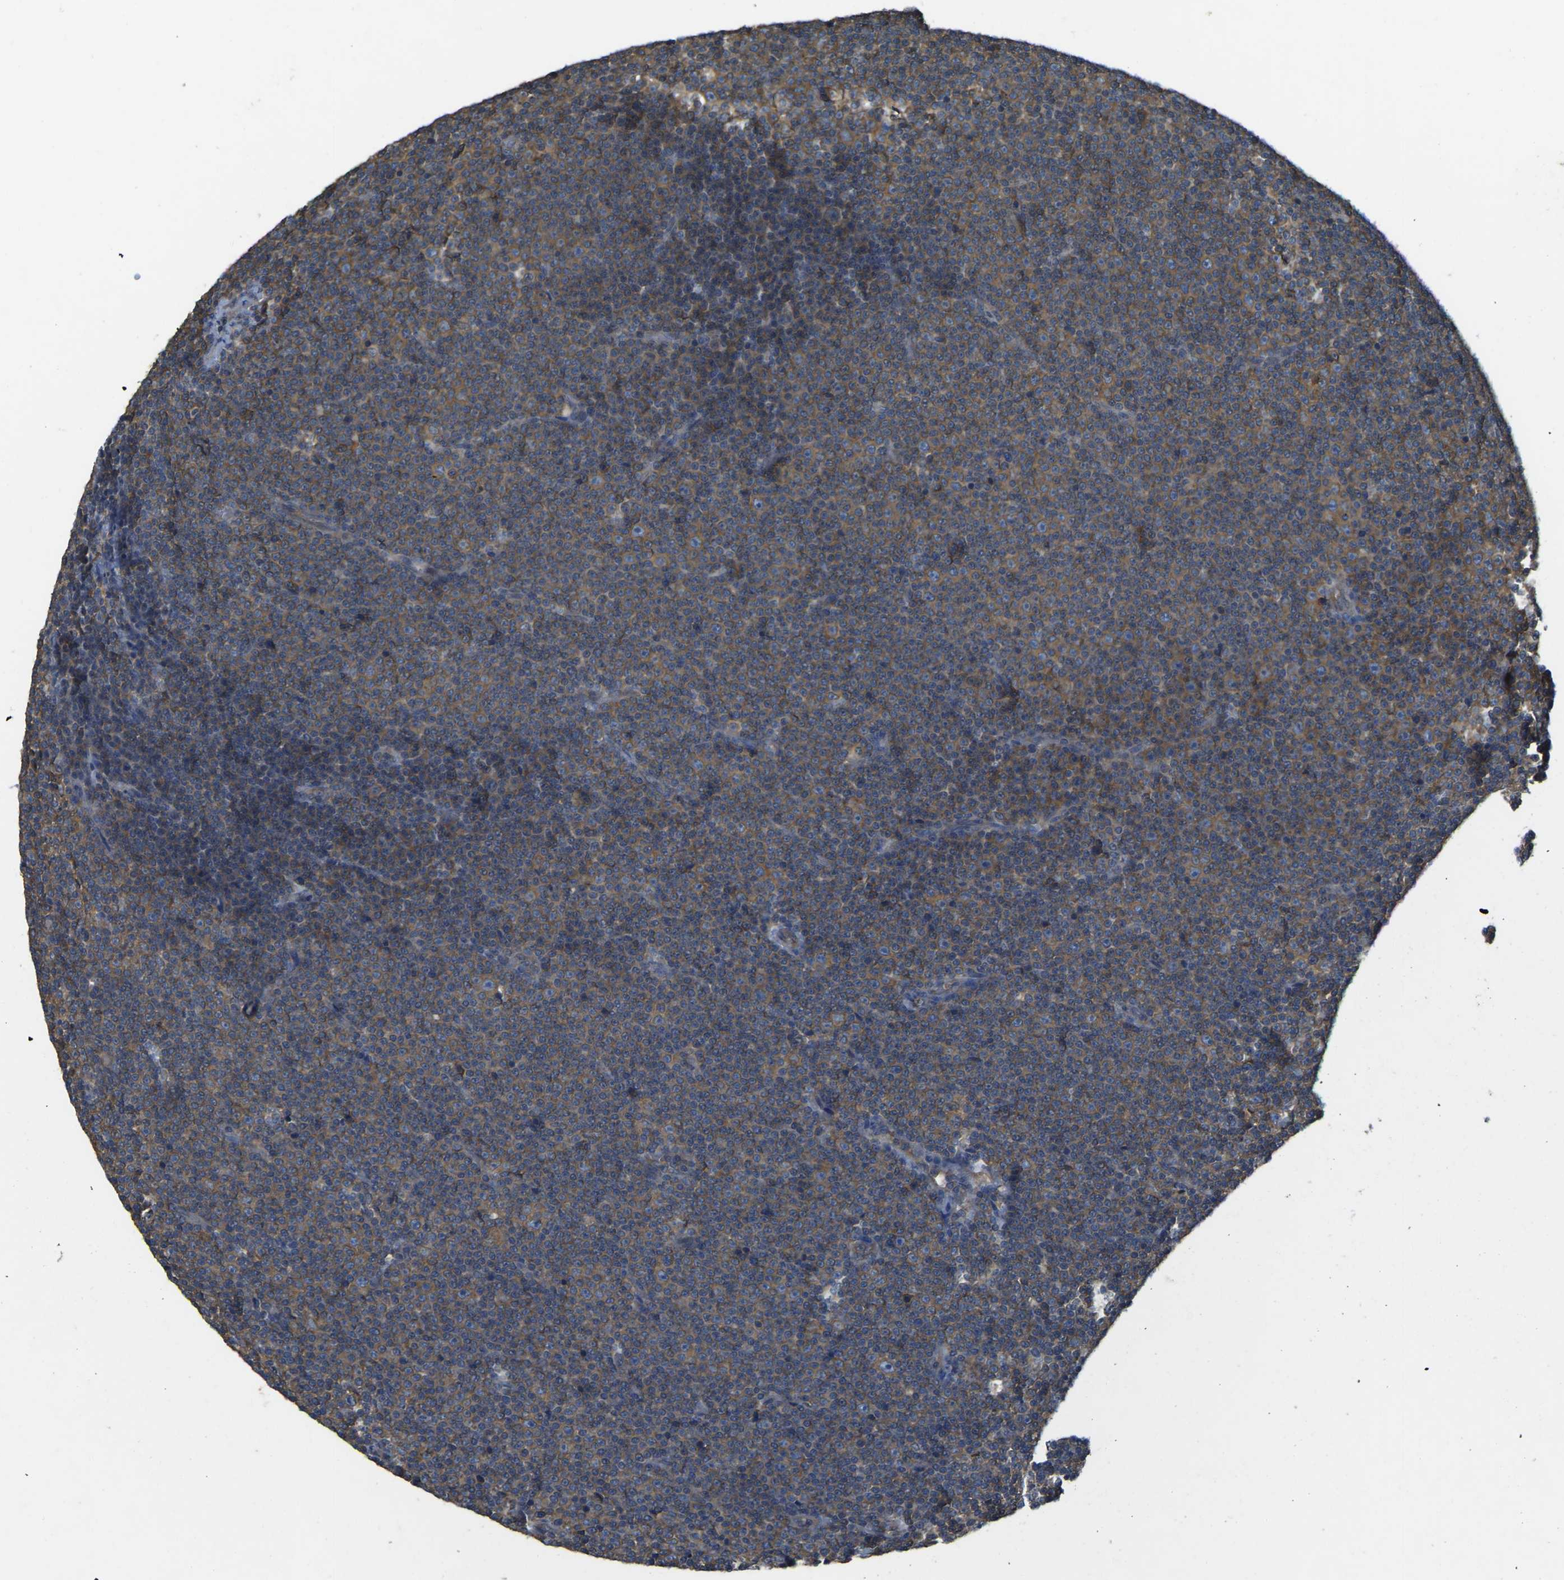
{"staining": {"intensity": "moderate", "quantity": ">75%", "location": "cytoplasmic/membranous"}, "tissue": "lymphoma", "cell_type": "Tumor cells", "image_type": "cancer", "snomed": [{"axis": "morphology", "description": "Malignant lymphoma, non-Hodgkin's type, Low grade"}, {"axis": "topography", "description": "Lymph node"}], "caption": "Protein expression analysis of lymphoma displays moderate cytoplasmic/membranous expression in about >75% of tumor cells. Nuclei are stained in blue.", "gene": "AIMP1", "patient": {"sex": "female", "age": 67}}